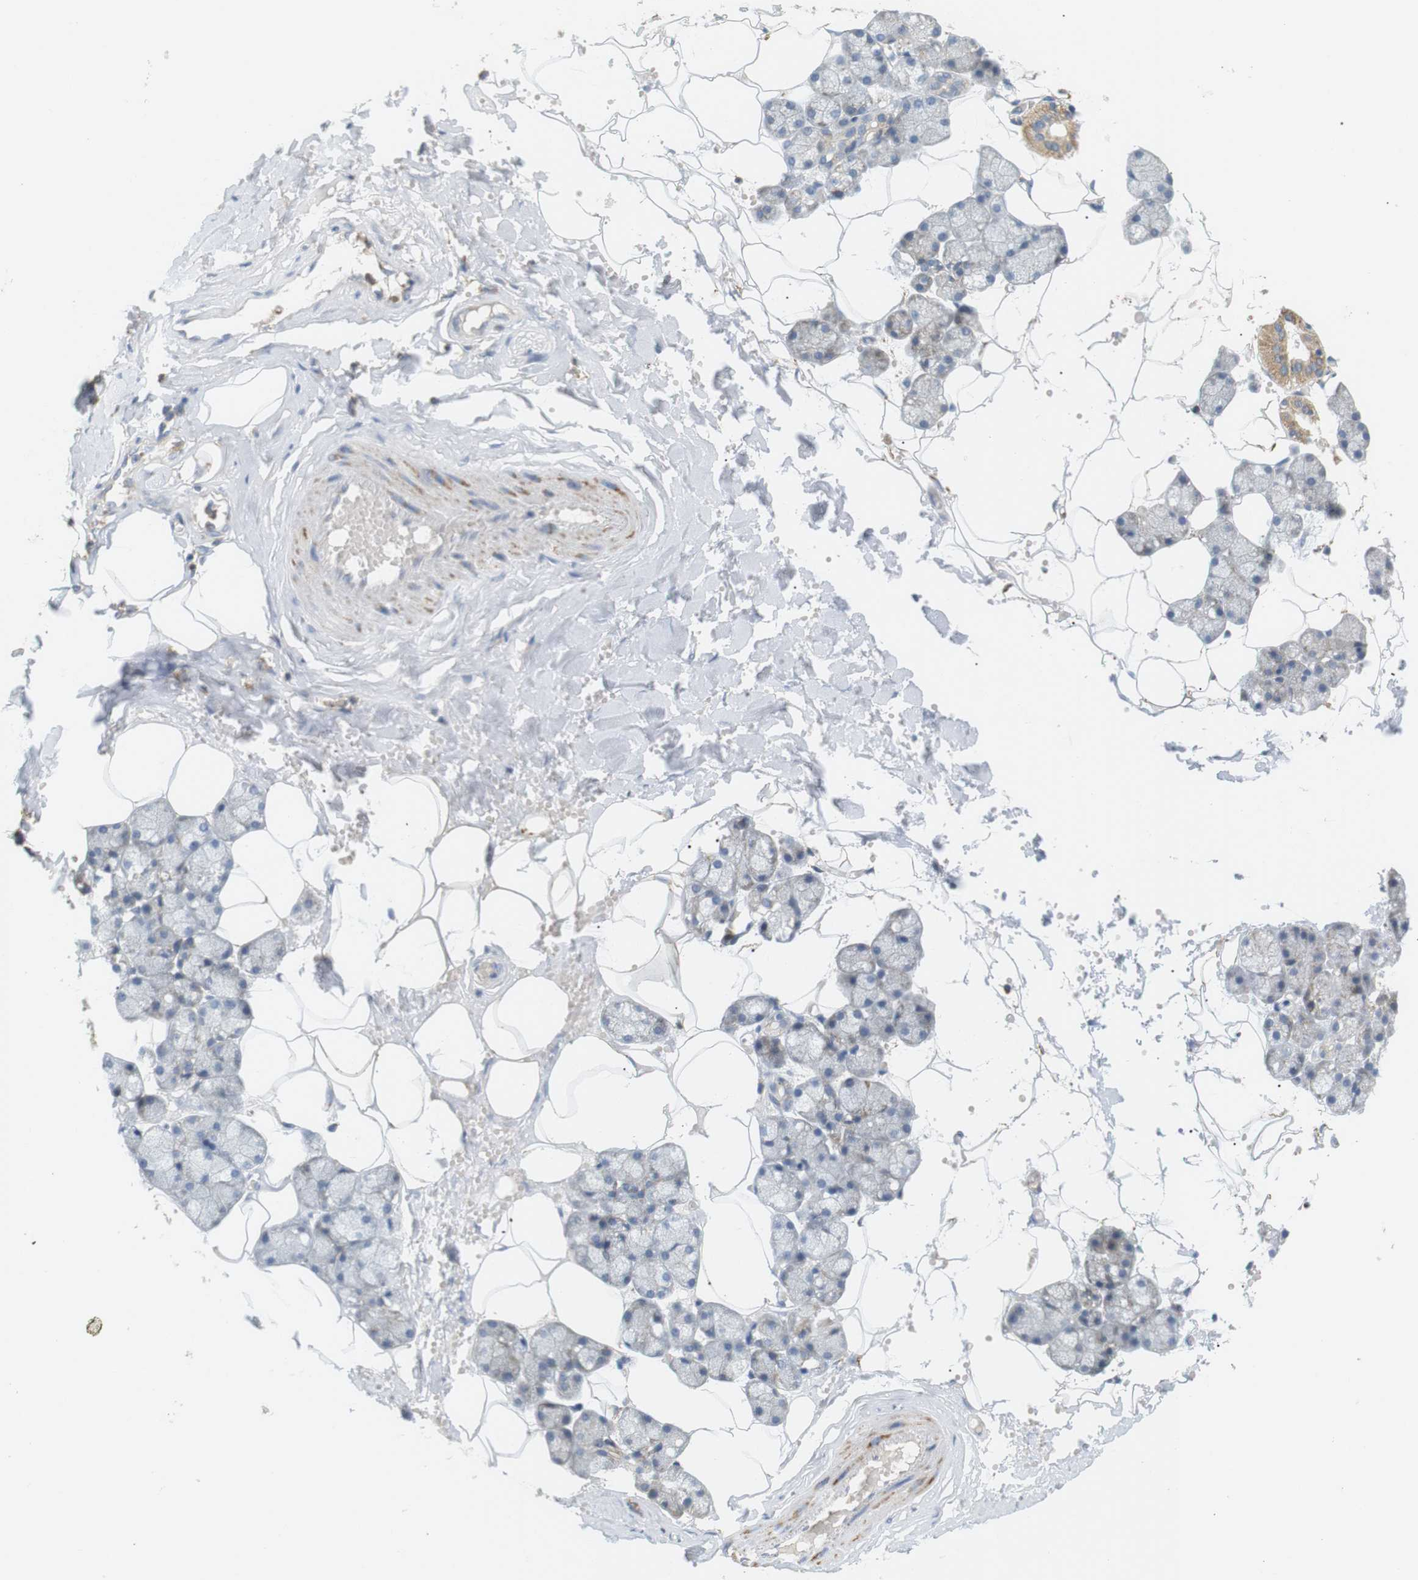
{"staining": {"intensity": "weak", "quantity": "<25%", "location": "cytoplasmic/membranous"}, "tissue": "salivary gland", "cell_type": "Glandular cells", "image_type": "normal", "snomed": [{"axis": "morphology", "description": "Normal tissue, NOS"}, {"axis": "topography", "description": "Salivary gland"}], "caption": "Salivary gland was stained to show a protein in brown. There is no significant expression in glandular cells.", "gene": "CD300E", "patient": {"sex": "male", "age": 62}}